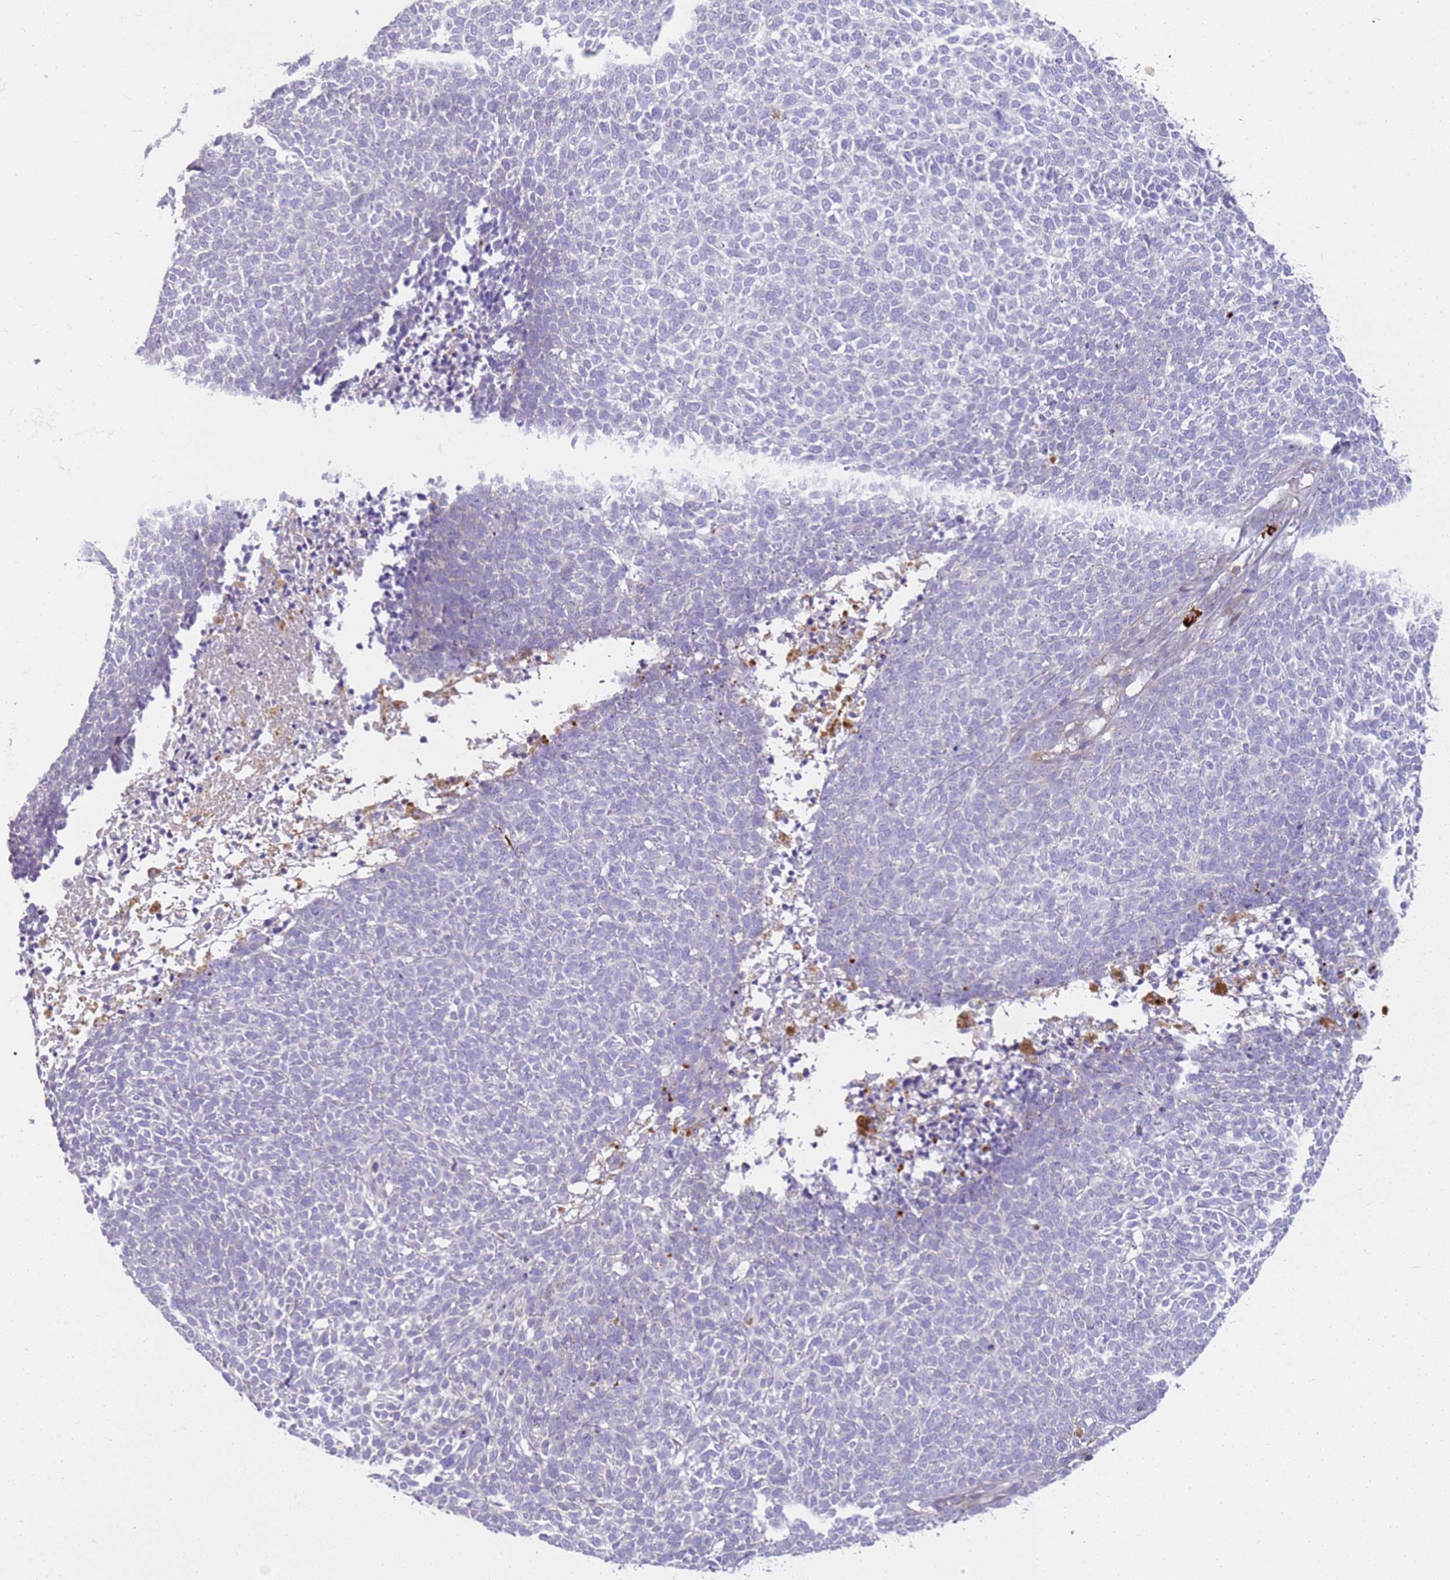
{"staining": {"intensity": "negative", "quantity": "none", "location": "none"}, "tissue": "skin cancer", "cell_type": "Tumor cells", "image_type": "cancer", "snomed": [{"axis": "morphology", "description": "Basal cell carcinoma"}, {"axis": "topography", "description": "Skin"}], "caption": "Tumor cells show no significant expression in skin cancer.", "gene": "FPR1", "patient": {"sex": "female", "age": 84}}